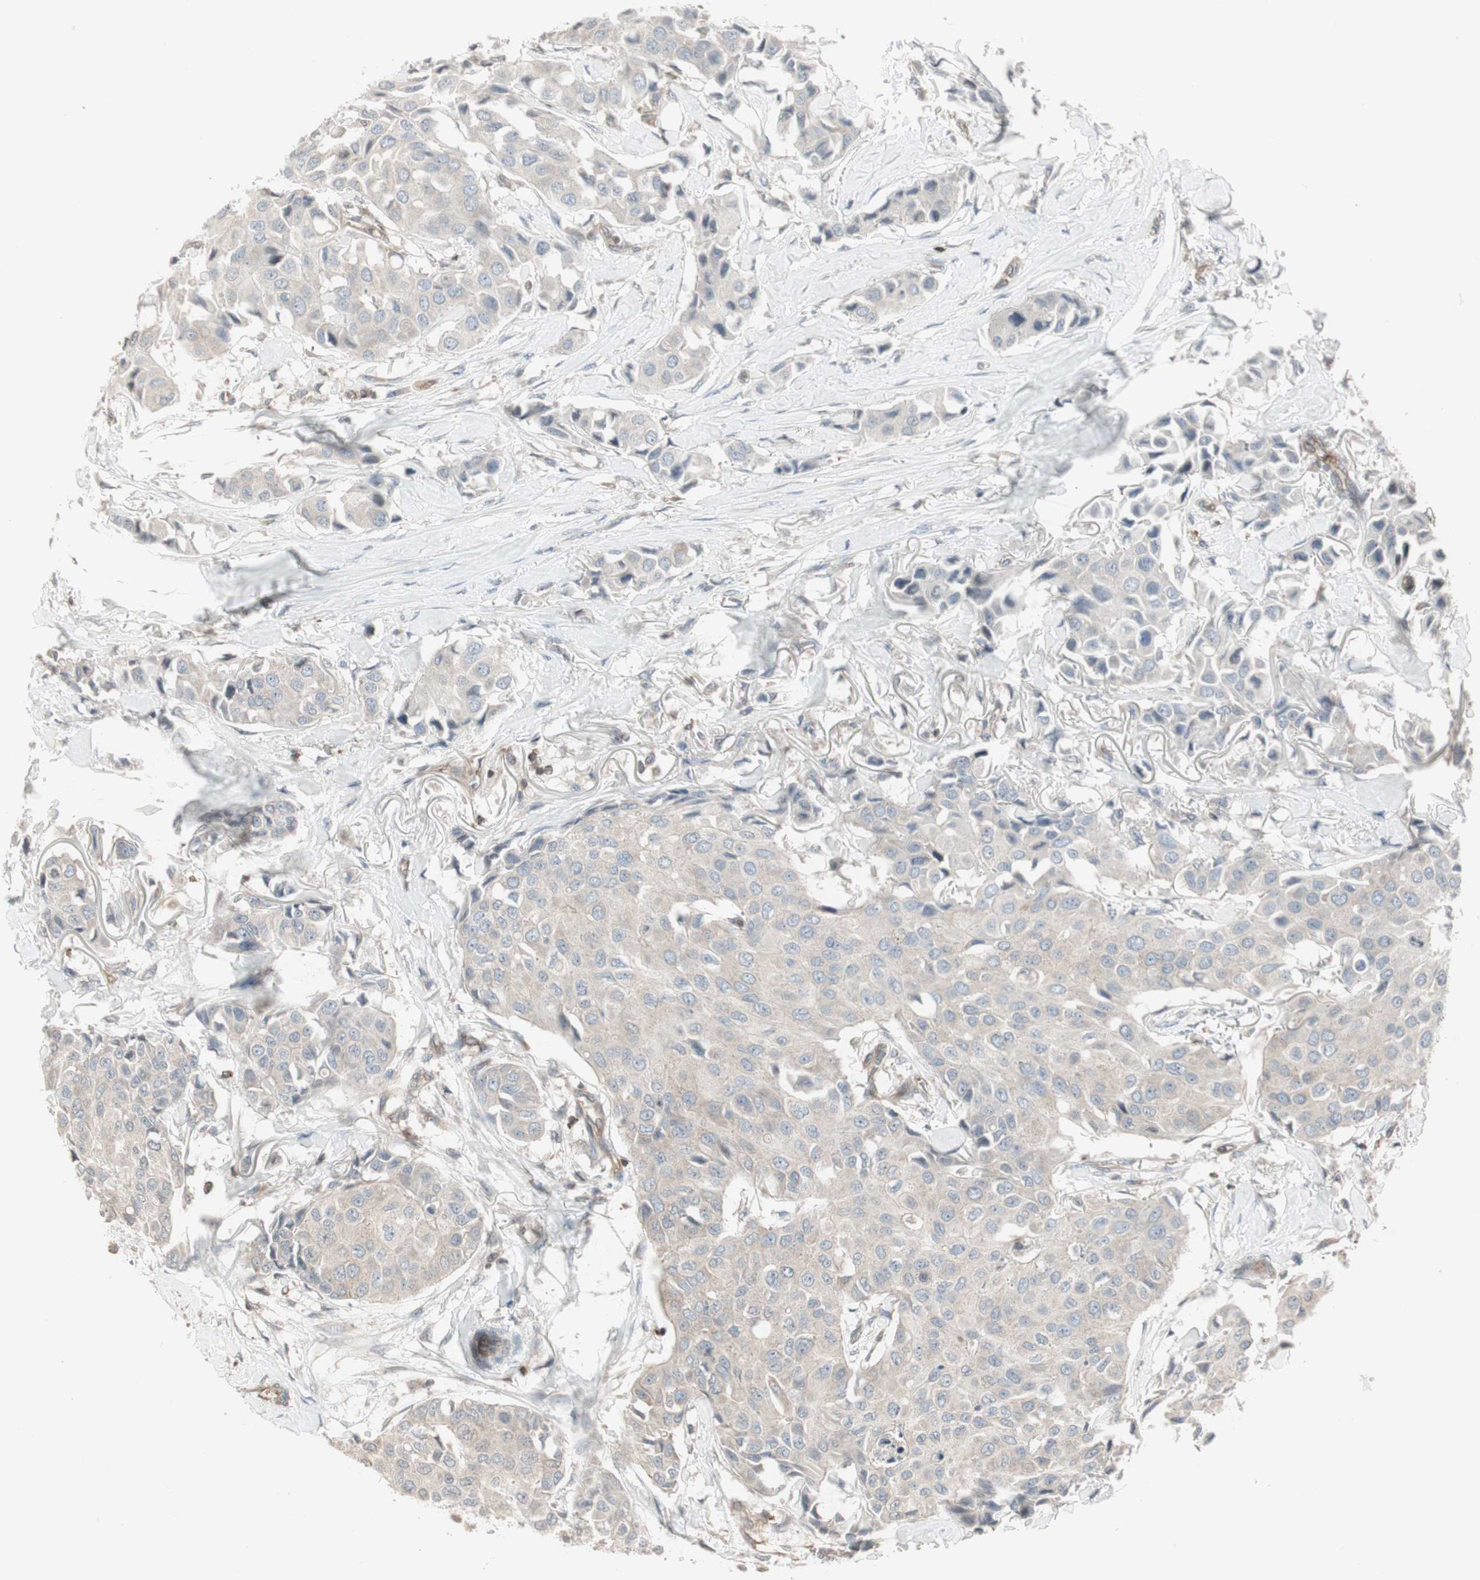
{"staining": {"intensity": "weak", "quantity": ">75%", "location": "cytoplasmic/membranous"}, "tissue": "breast cancer", "cell_type": "Tumor cells", "image_type": "cancer", "snomed": [{"axis": "morphology", "description": "Duct carcinoma"}, {"axis": "topography", "description": "Breast"}], "caption": "Tumor cells reveal low levels of weak cytoplasmic/membranous staining in approximately >75% of cells in human breast infiltrating ductal carcinoma. The protein of interest is shown in brown color, while the nuclei are stained blue.", "gene": "ARHGEF1", "patient": {"sex": "female", "age": 80}}